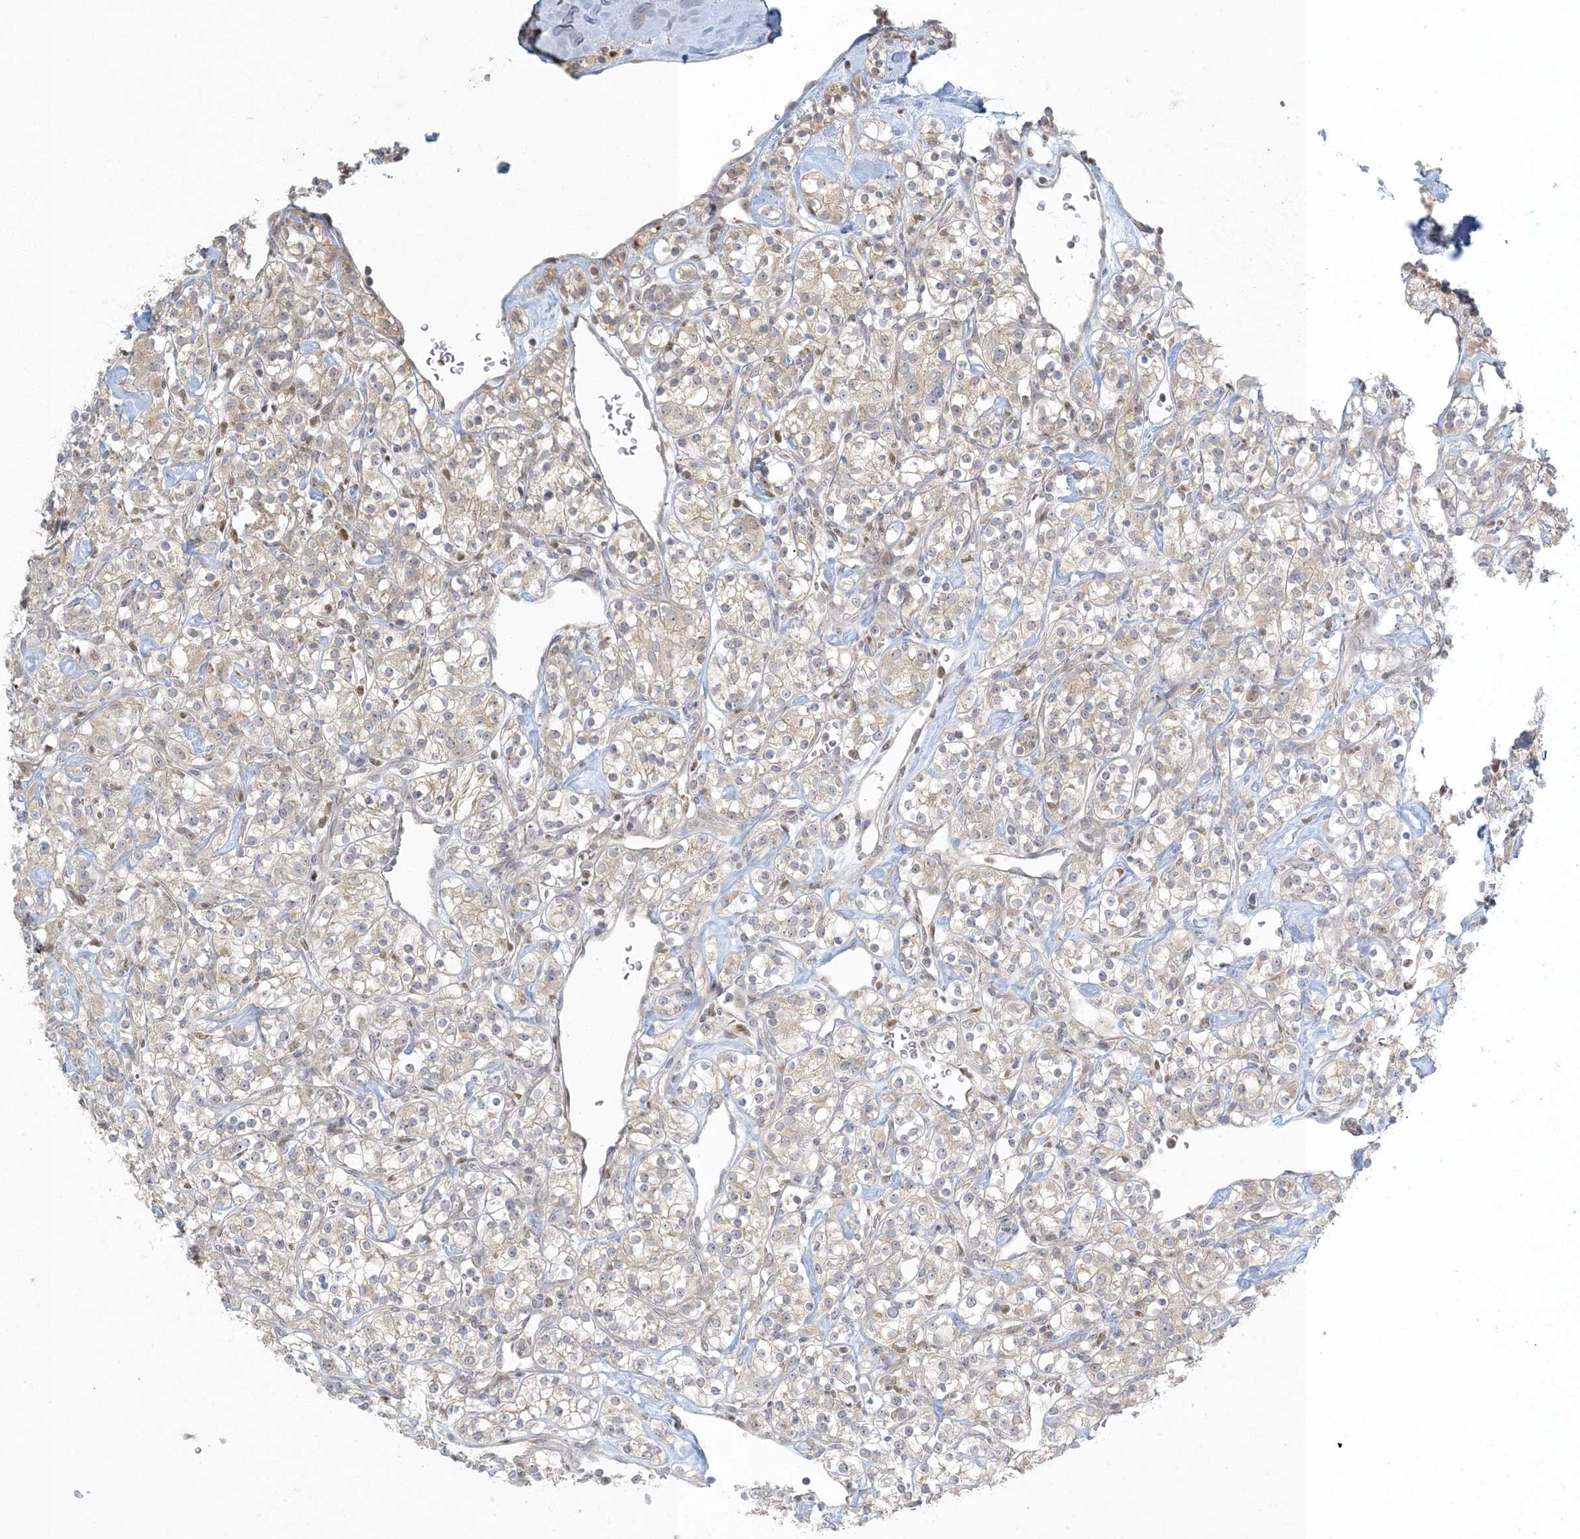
{"staining": {"intensity": "weak", "quantity": "25%-75%", "location": "cytoplasmic/membranous"}, "tissue": "renal cancer", "cell_type": "Tumor cells", "image_type": "cancer", "snomed": [{"axis": "morphology", "description": "Adenocarcinoma, NOS"}, {"axis": "topography", "description": "Kidney"}], "caption": "A photomicrograph of renal adenocarcinoma stained for a protein displays weak cytoplasmic/membranous brown staining in tumor cells. Immunohistochemistry (ihc) stains the protein of interest in brown and the nuclei are stained blue.", "gene": "CTDNEP1", "patient": {"sex": "male", "age": 77}}